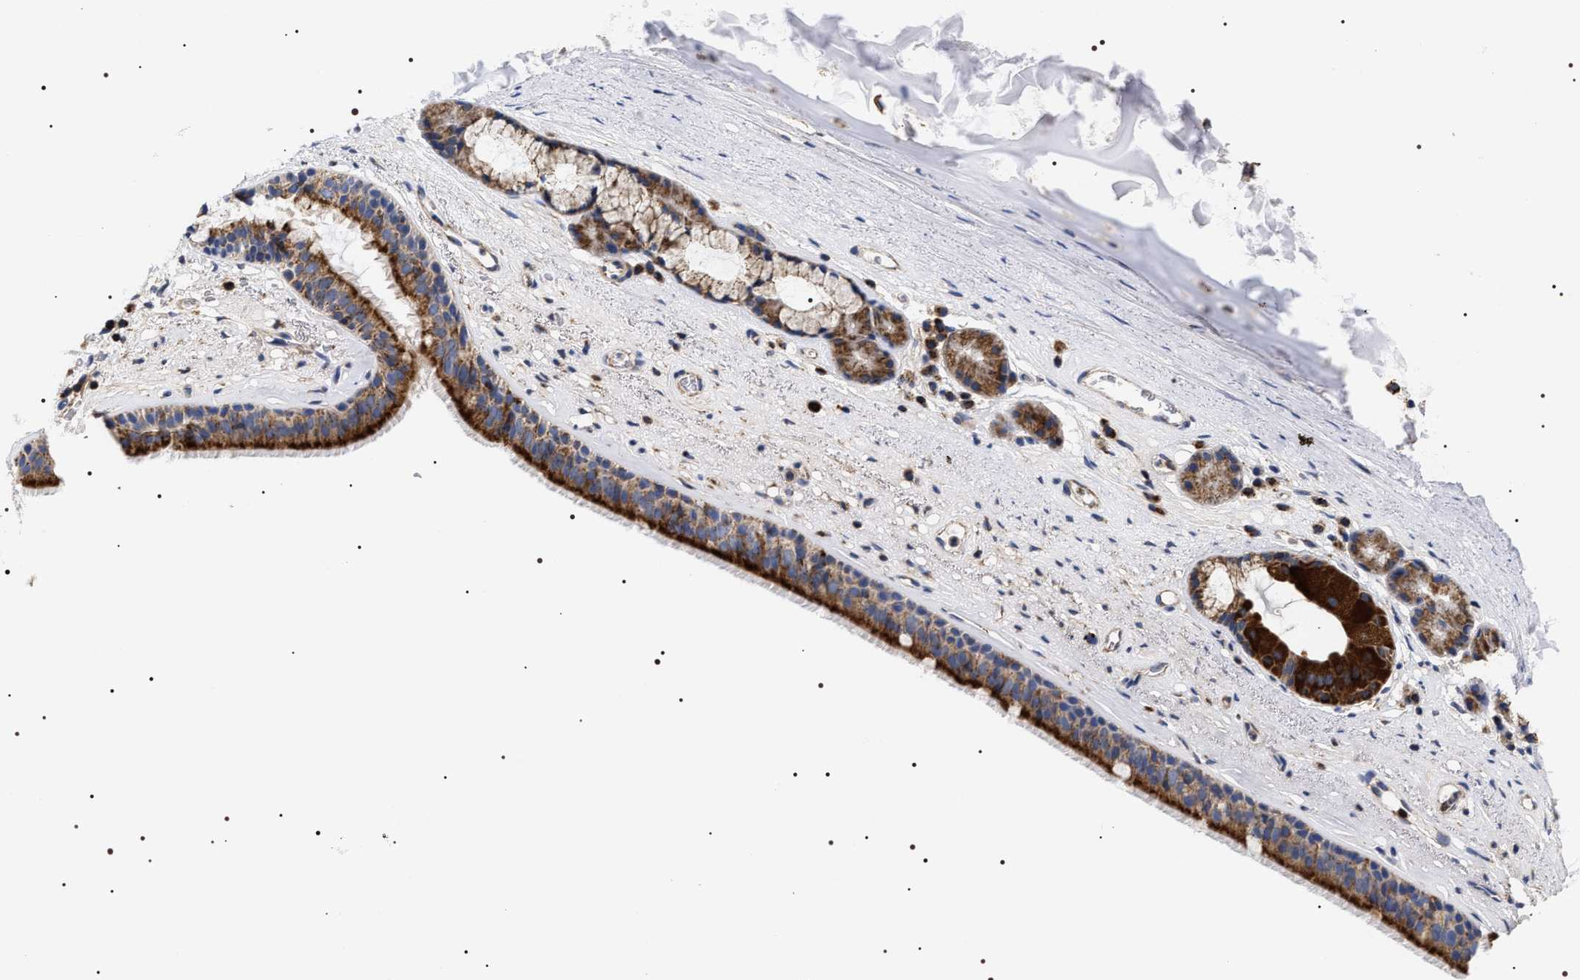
{"staining": {"intensity": "strong", "quantity": ">75%", "location": "cytoplasmic/membranous"}, "tissue": "bronchus", "cell_type": "Respiratory epithelial cells", "image_type": "normal", "snomed": [{"axis": "morphology", "description": "Normal tissue, NOS"}, {"axis": "topography", "description": "Cartilage tissue"}], "caption": "A high-resolution image shows immunohistochemistry (IHC) staining of normal bronchus, which shows strong cytoplasmic/membranous staining in approximately >75% of respiratory epithelial cells. (Brightfield microscopy of DAB IHC at high magnification).", "gene": "COG5", "patient": {"sex": "female", "age": 63}}